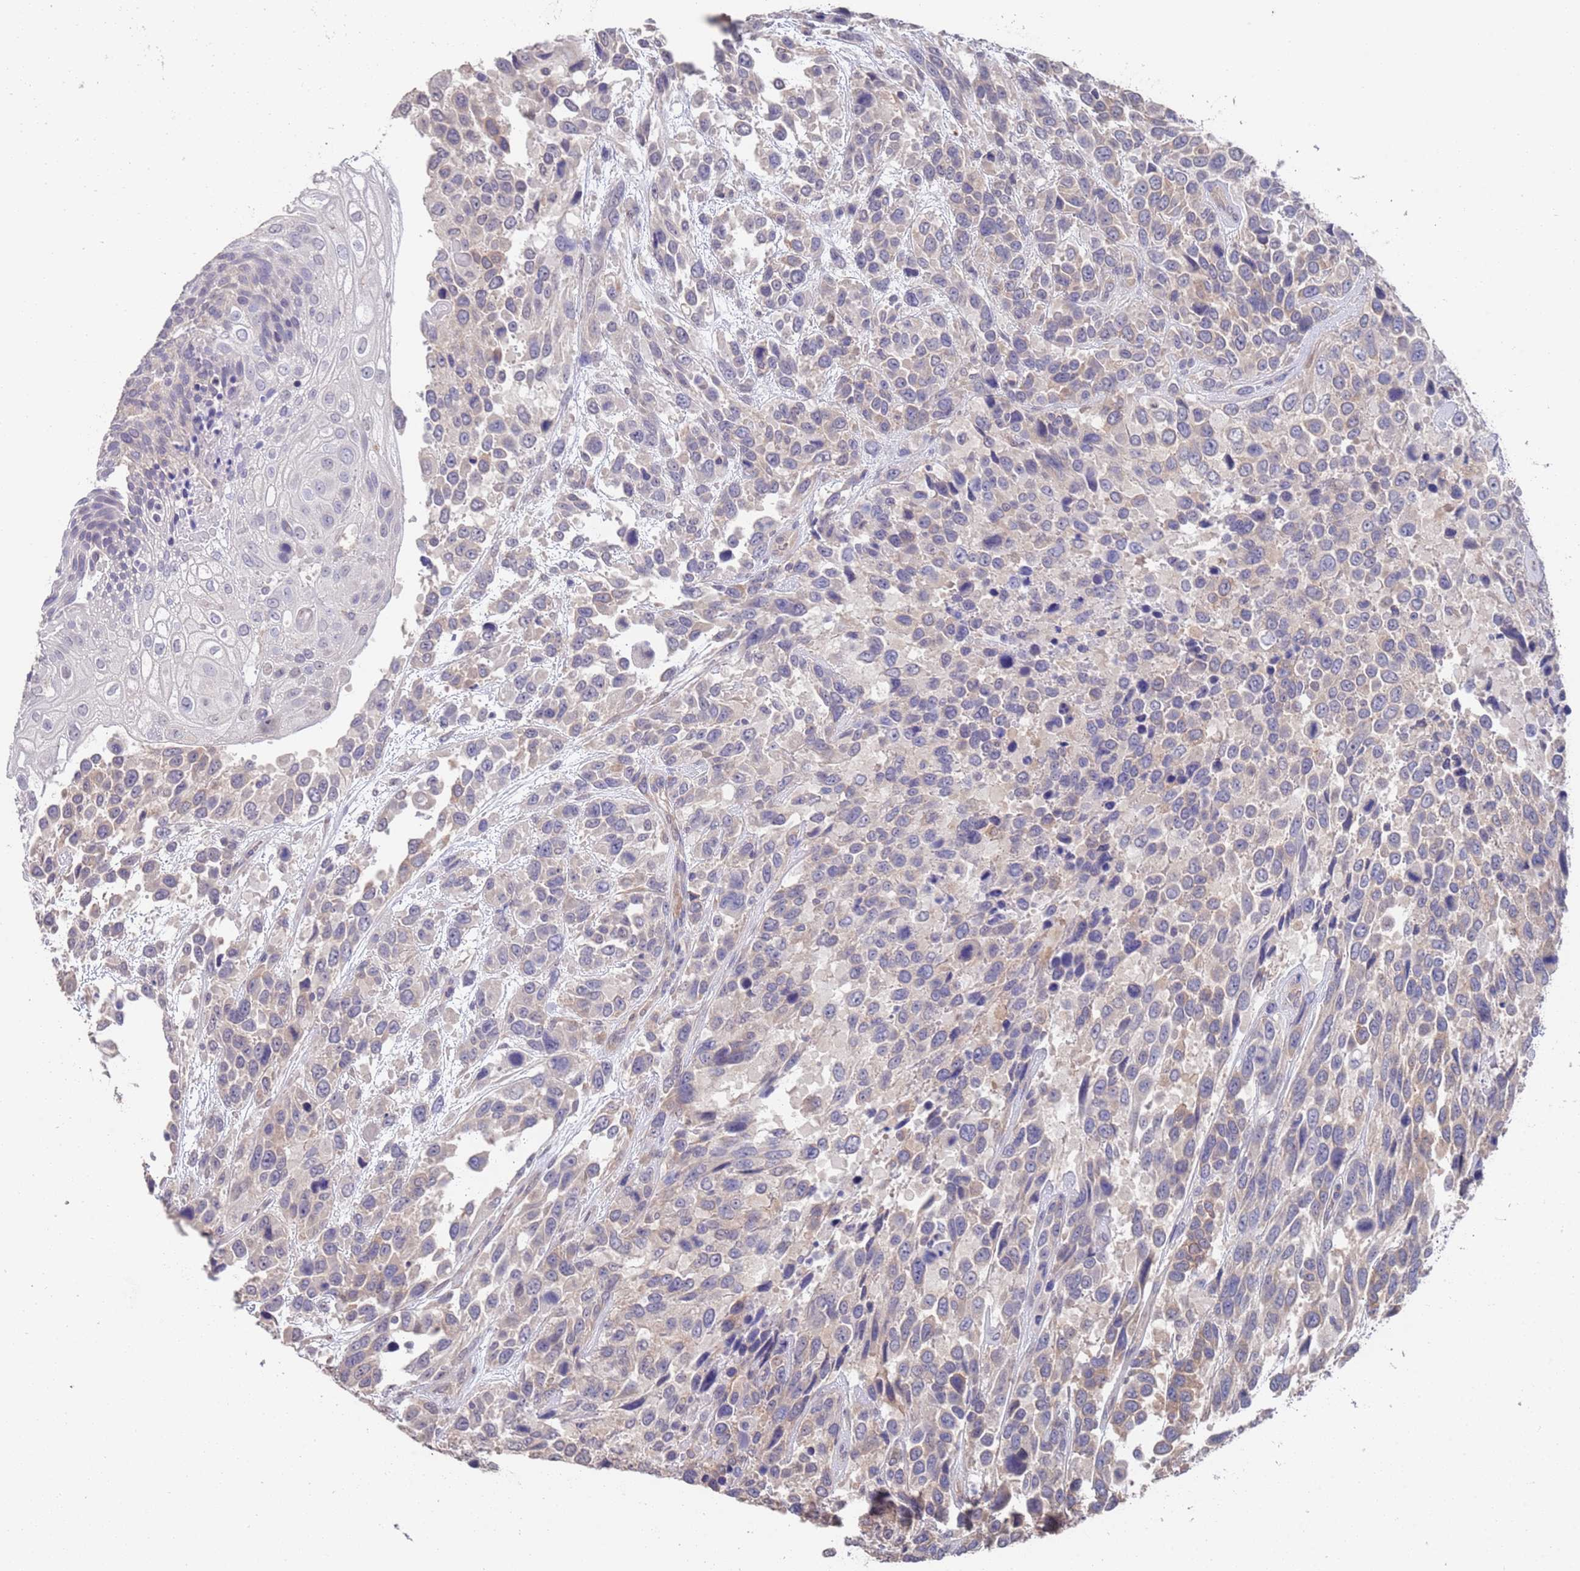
{"staining": {"intensity": "weak", "quantity": "<25%", "location": "cytoplasmic/membranous"}, "tissue": "urothelial cancer", "cell_type": "Tumor cells", "image_type": "cancer", "snomed": [{"axis": "morphology", "description": "Urothelial carcinoma, High grade"}, {"axis": "topography", "description": "Urinary bladder"}], "caption": "DAB immunohistochemical staining of urothelial cancer demonstrates no significant positivity in tumor cells.", "gene": "ANK2", "patient": {"sex": "female", "age": 70}}